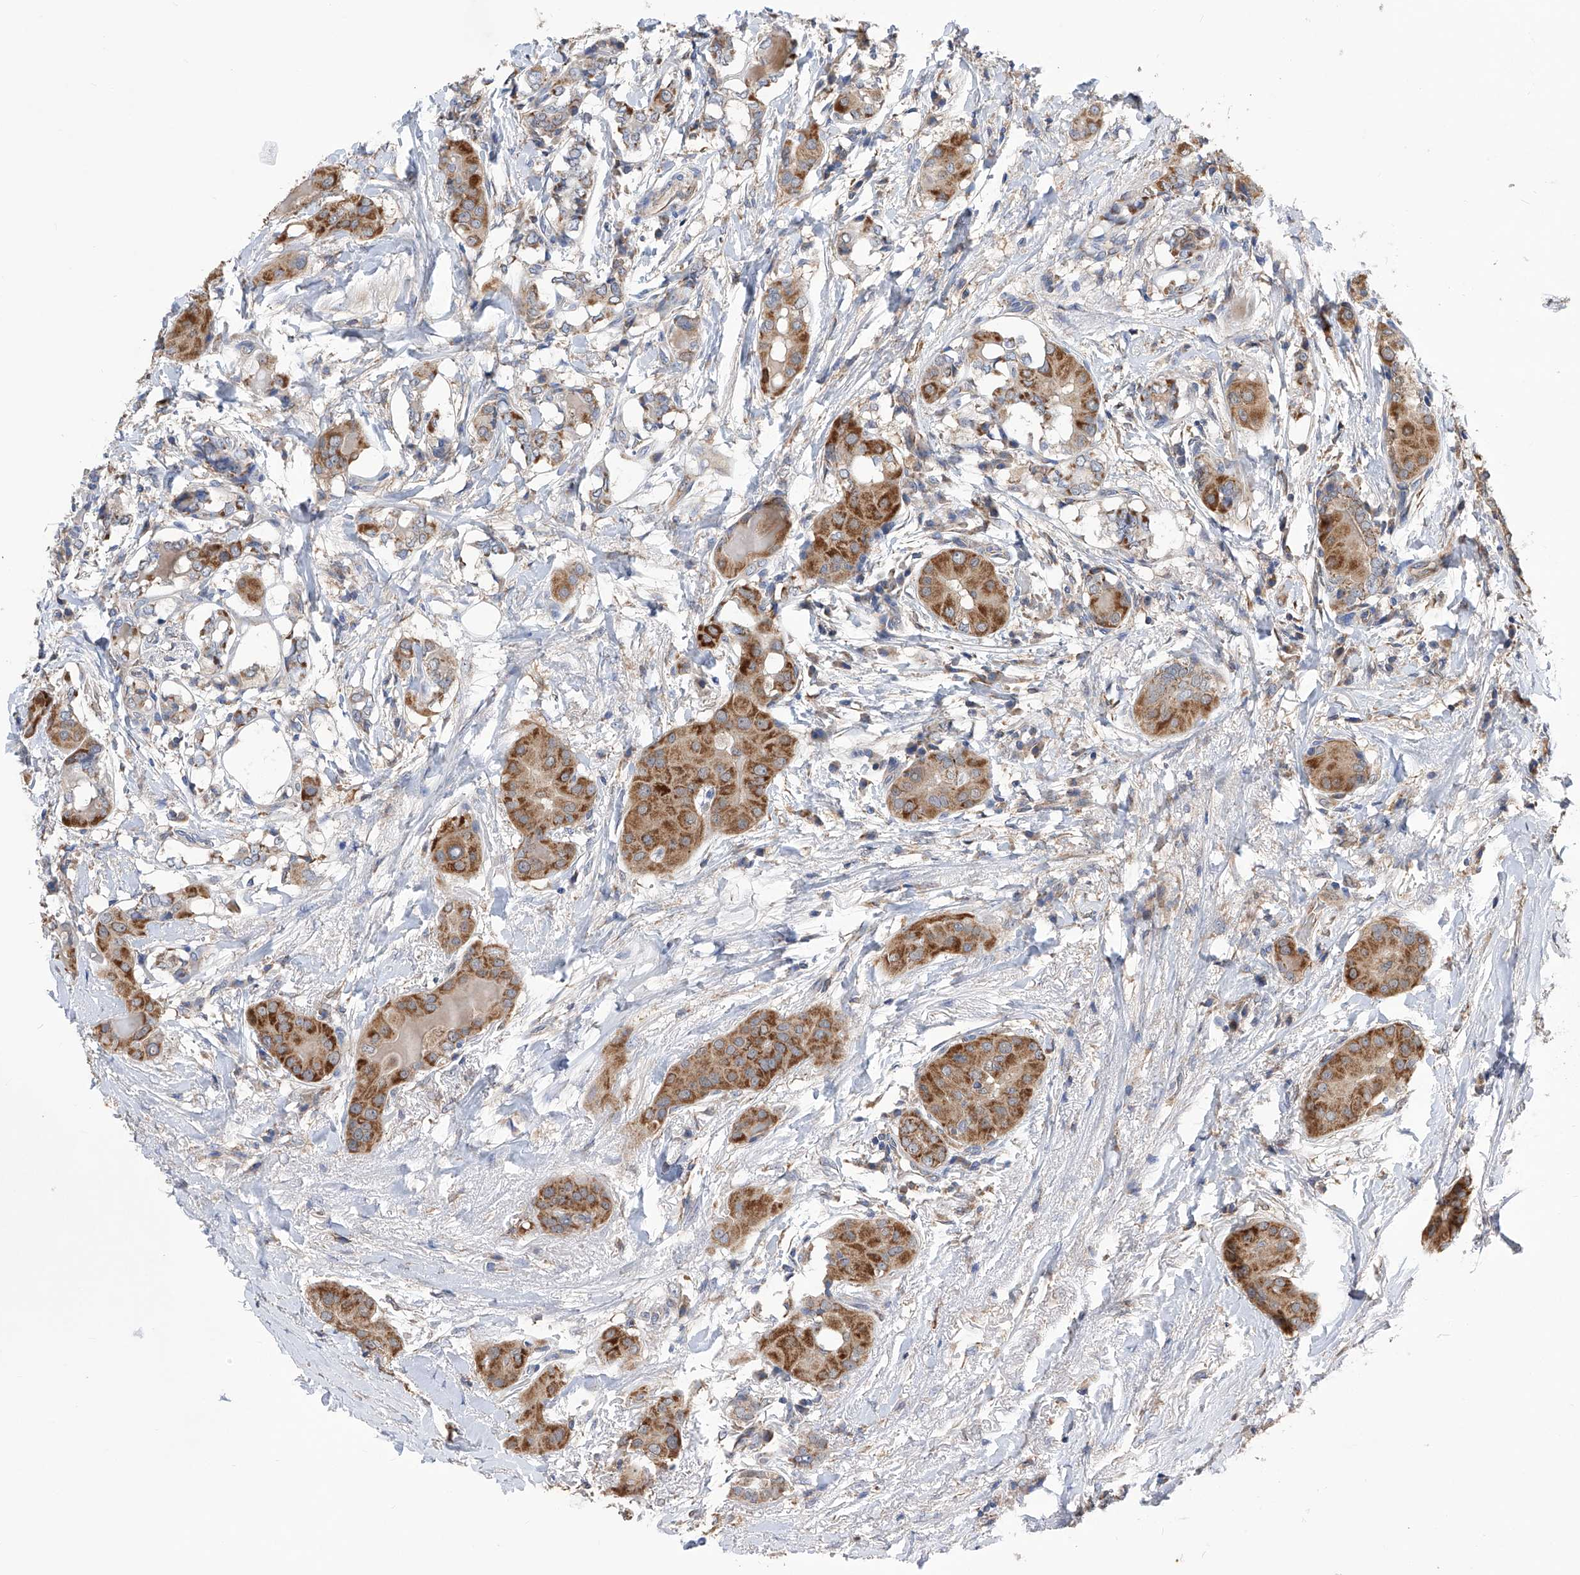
{"staining": {"intensity": "moderate", "quantity": ">75%", "location": "cytoplasmic/membranous"}, "tissue": "thyroid cancer", "cell_type": "Tumor cells", "image_type": "cancer", "snomed": [{"axis": "morphology", "description": "Papillary adenocarcinoma, NOS"}, {"axis": "topography", "description": "Thyroid gland"}], "caption": "IHC of thyroid cancer exhibits medium levels of moderate cytoplasmic/membranous expression in approximately >75% of tumor cells.", "gene": "SPATA20", "patient": {"sex": "male", "age": 33}}